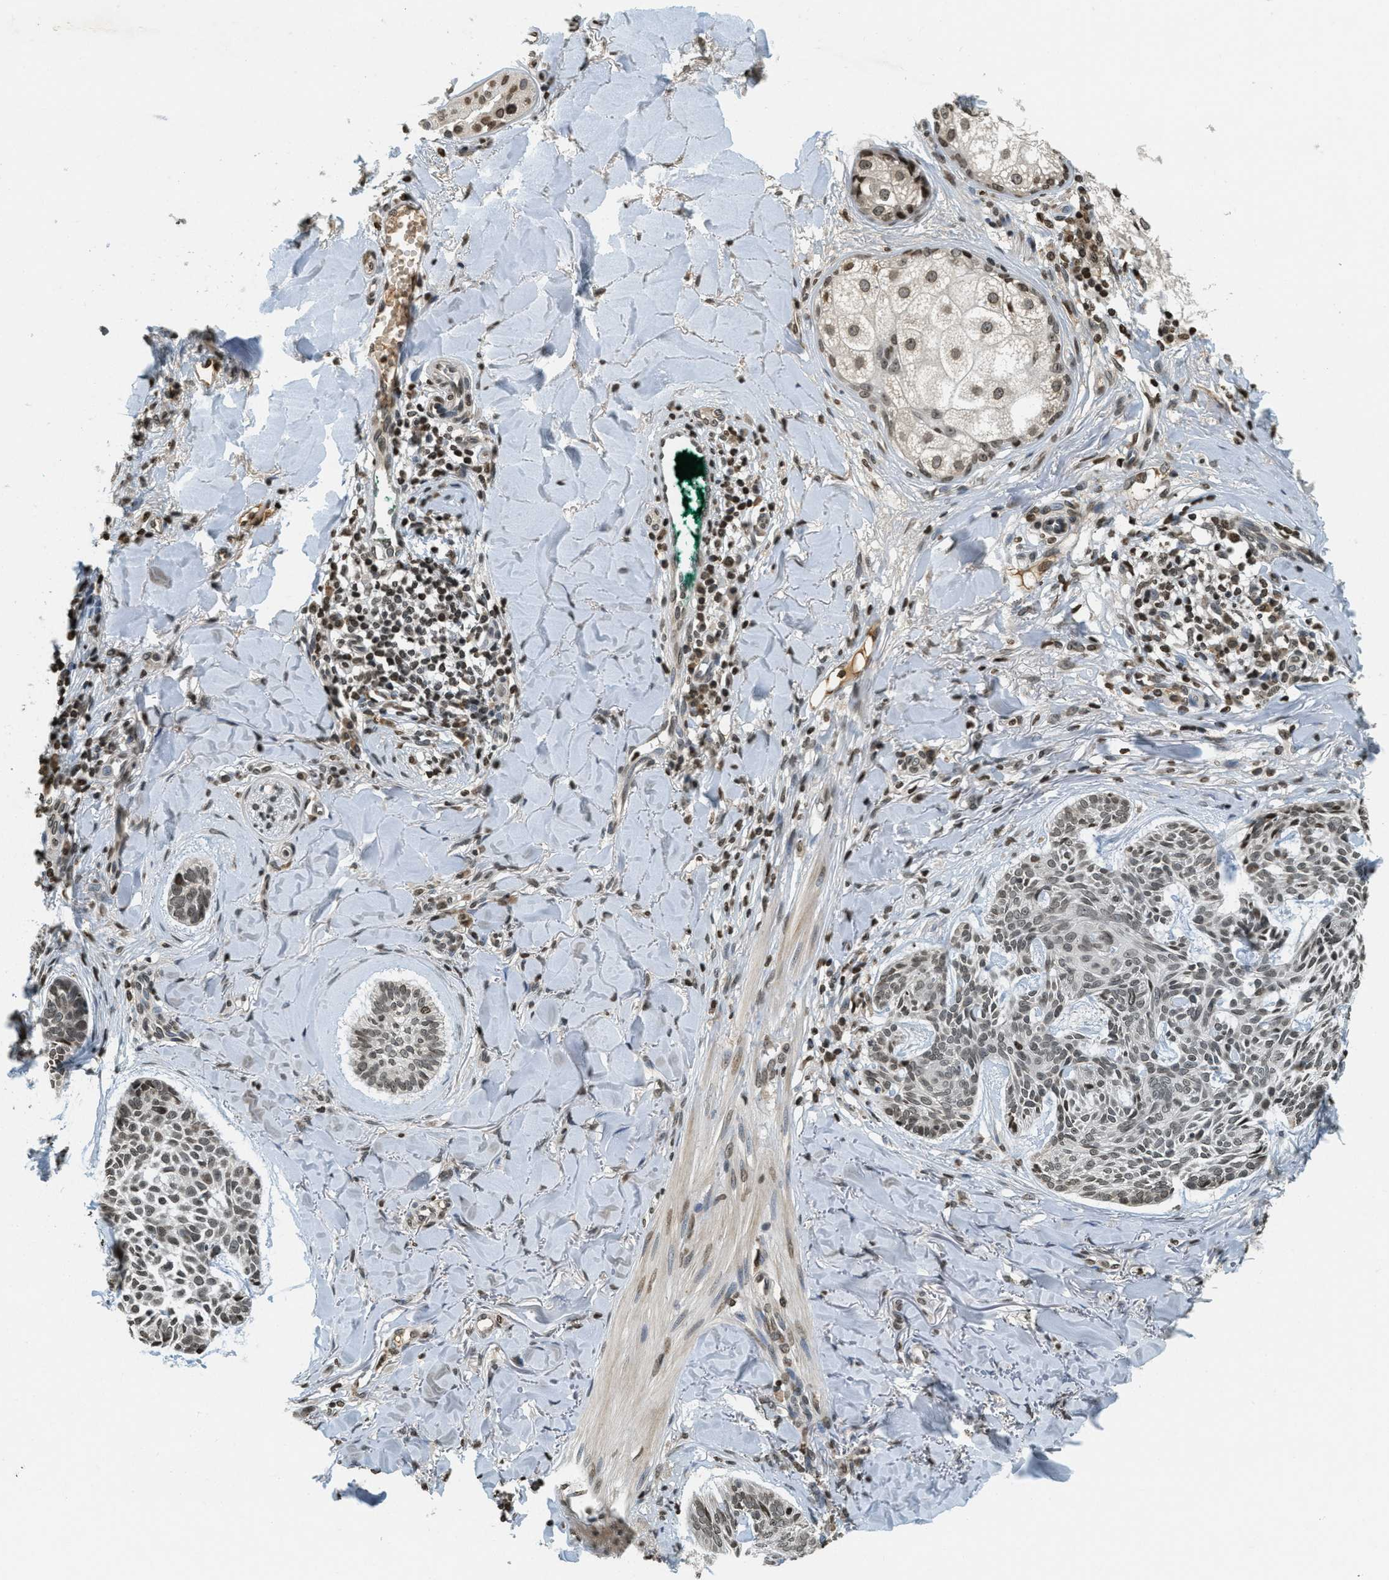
{"staining": {"intensity": "moderate", "quantity": ">75%", "location": "nuclear"}, "tissue": "skin cancer", "cell_type": "Tumor cells", "image_type": "cancer", "snomed": [{"axis": "morphology", "description": "Basal cell carcinoma"}, {"axis": "topography", "description": "Skin"}], "caption": "This is an image of immunohistochemistry staining of skin basal cell carcinoma, which shows moderate staining in the nuclear of tumor cells.", "gene": "LDB2", "patient": {"sex": "male", "age": 43}}